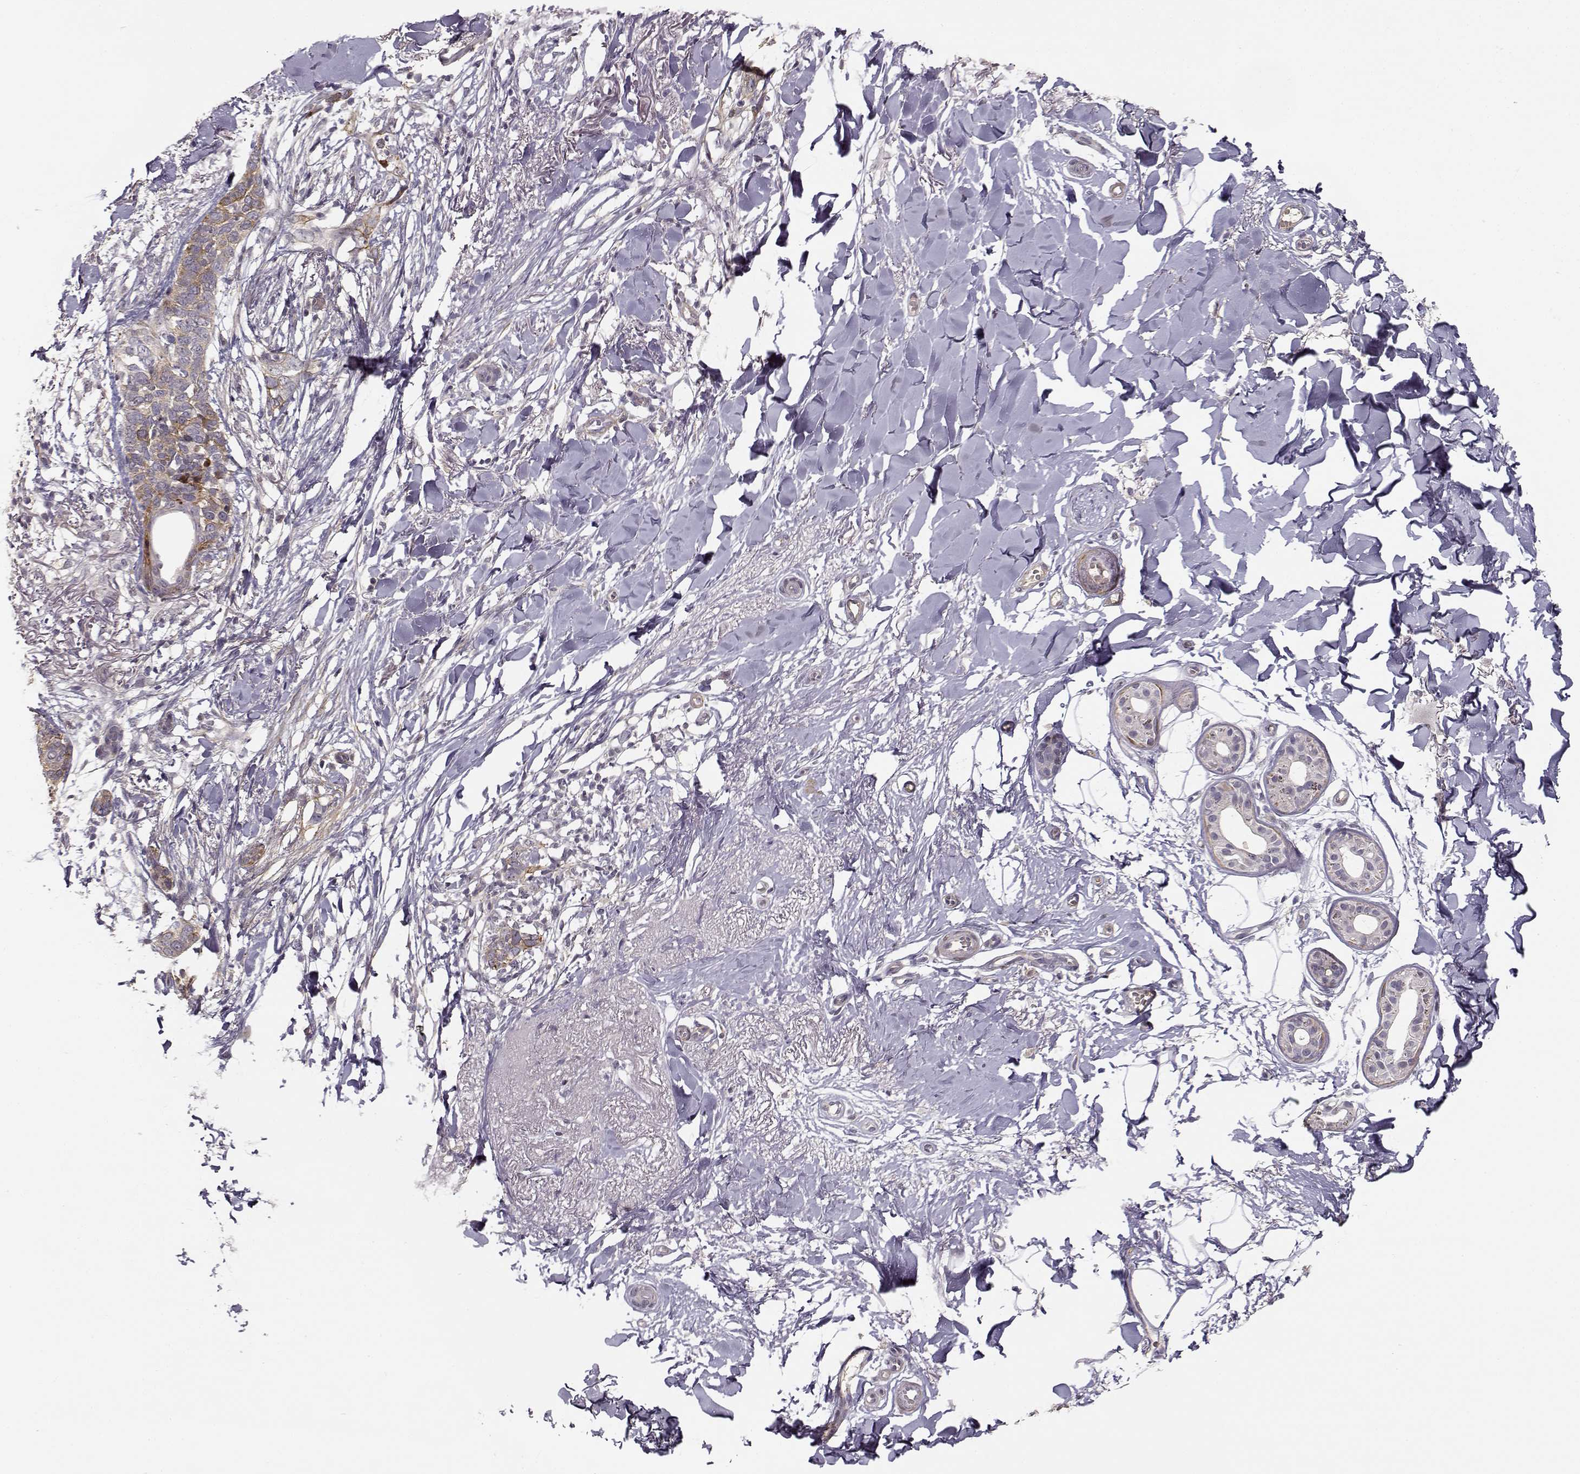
{"staining": {"intensity": "moderate", "quantity": "<25%", "location": "cytoplasmic/membranous"}, "tissue": "skin cancer", "cell_type": "Tumor cells", "image_type": "cancer", "snomed": [{"axis": "morphology", "description": "Normal tissue, NOS"}, {"axis": "morphology", "description": "Basal cell carcinoma"}, {"axis": "topography", "description": "Skin"}], "caption": "A low amount of moderate cytoplasmic/membranous expression is present in about <25% of tumor cells in skin cancer (basal cell carcinoma) tissue. The staining is performed using DAB brown chromogen to label protein expression. The nuclei are counter-stained blue using hematoxylin.", "gene": "RGS9BP", "patient": {"sex": "male", "age": 84}}